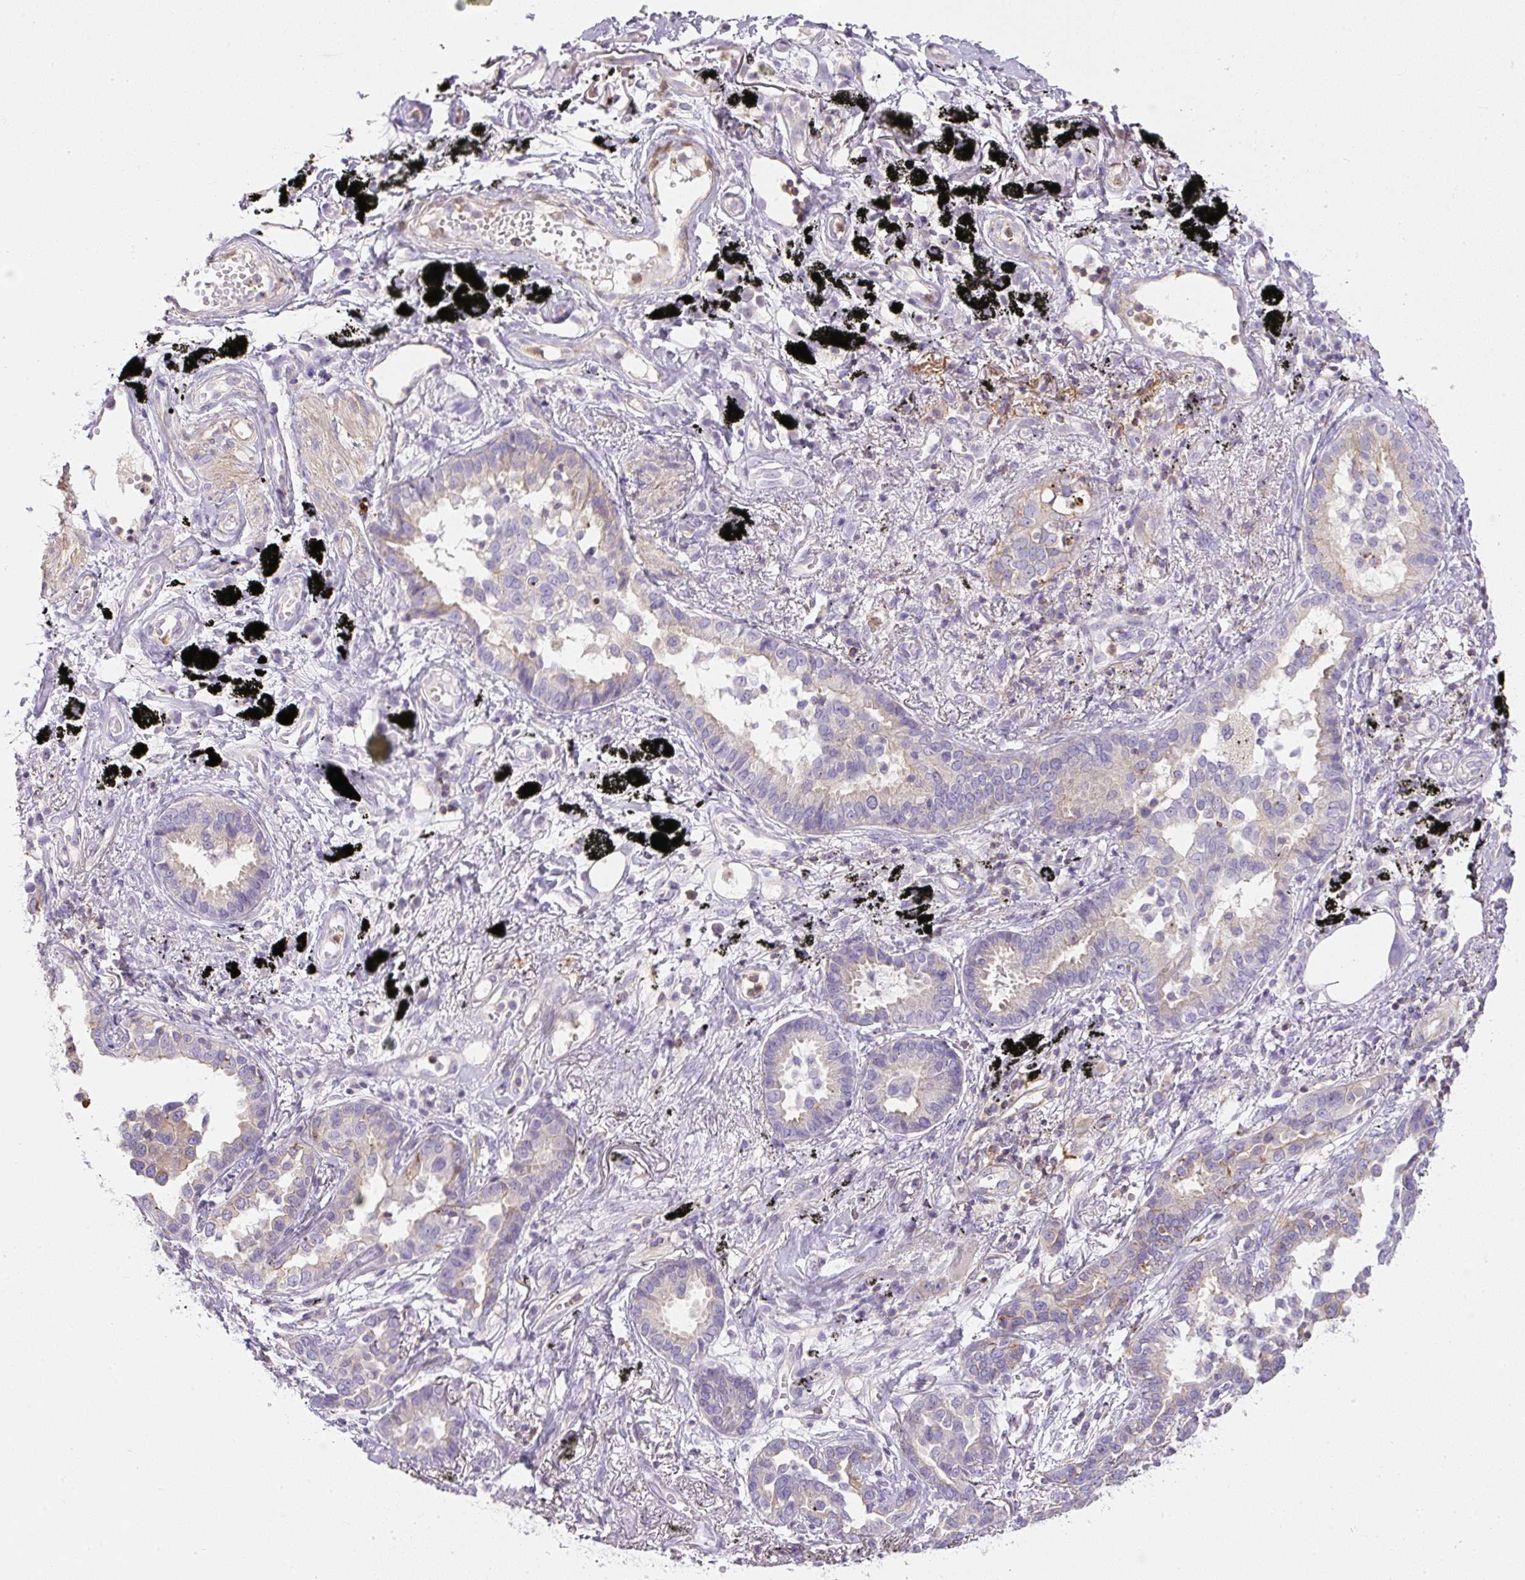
{"staining": {"intensity": "weak", "quantity": "<25%", "location": "cytoplasmic/membranous"}, "tissue": "lung cancer", "cell_type": "Tumor cells", "image_type": "cancer", "snomed": [{"axis": "morphology", "description": "Adenocarcinoma, NOS"}, {"axis": "topography", "description": "Lung"}], "caption": "An immunohistochemistry micrograph of lung cancer is shown. There is no staining in tumor cells of lung cancer.", "gene": "PIP5KL1", "patient": {"sex": "male", "age": 67}}